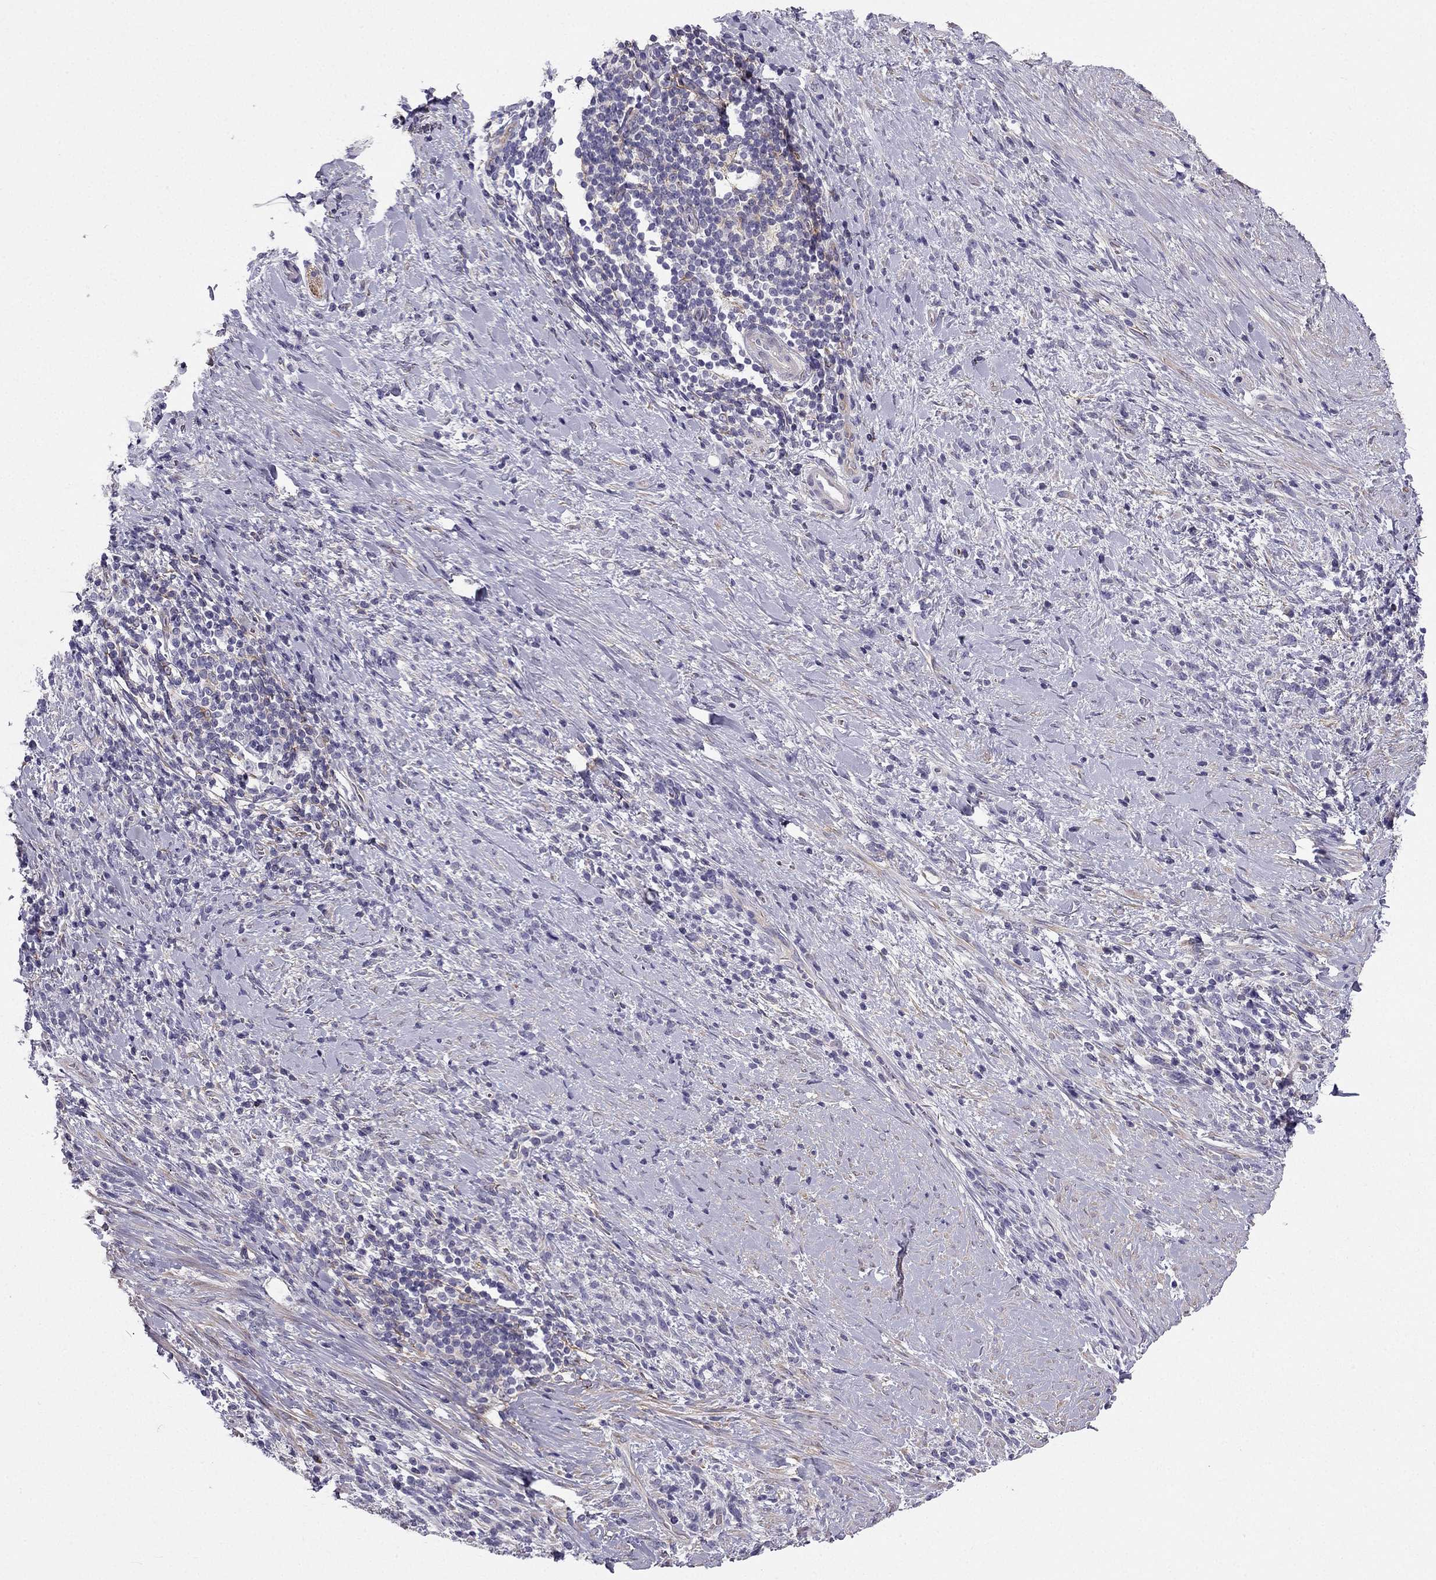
{"staining": {"intensity": "negative", "quantity": "none", "location": "none"}, "tissue": "stomach cancer", "cell_type": "Tumor cells", "image_type": "cancer", "snomed": [{"axis": "morphology", "description": "Adenocarcinoma, NOS"}, {"axis": "topography", "description": "Stomach"}], "caption": "Tumor cells show no significant staining in adenocarcinoma (stomach). The staining is performed using DAB brown chromogen with nuclei counter-stained in using hematoxylin.", "gene": "SYT5", "patient": {"sex": "female", "age": 57}}